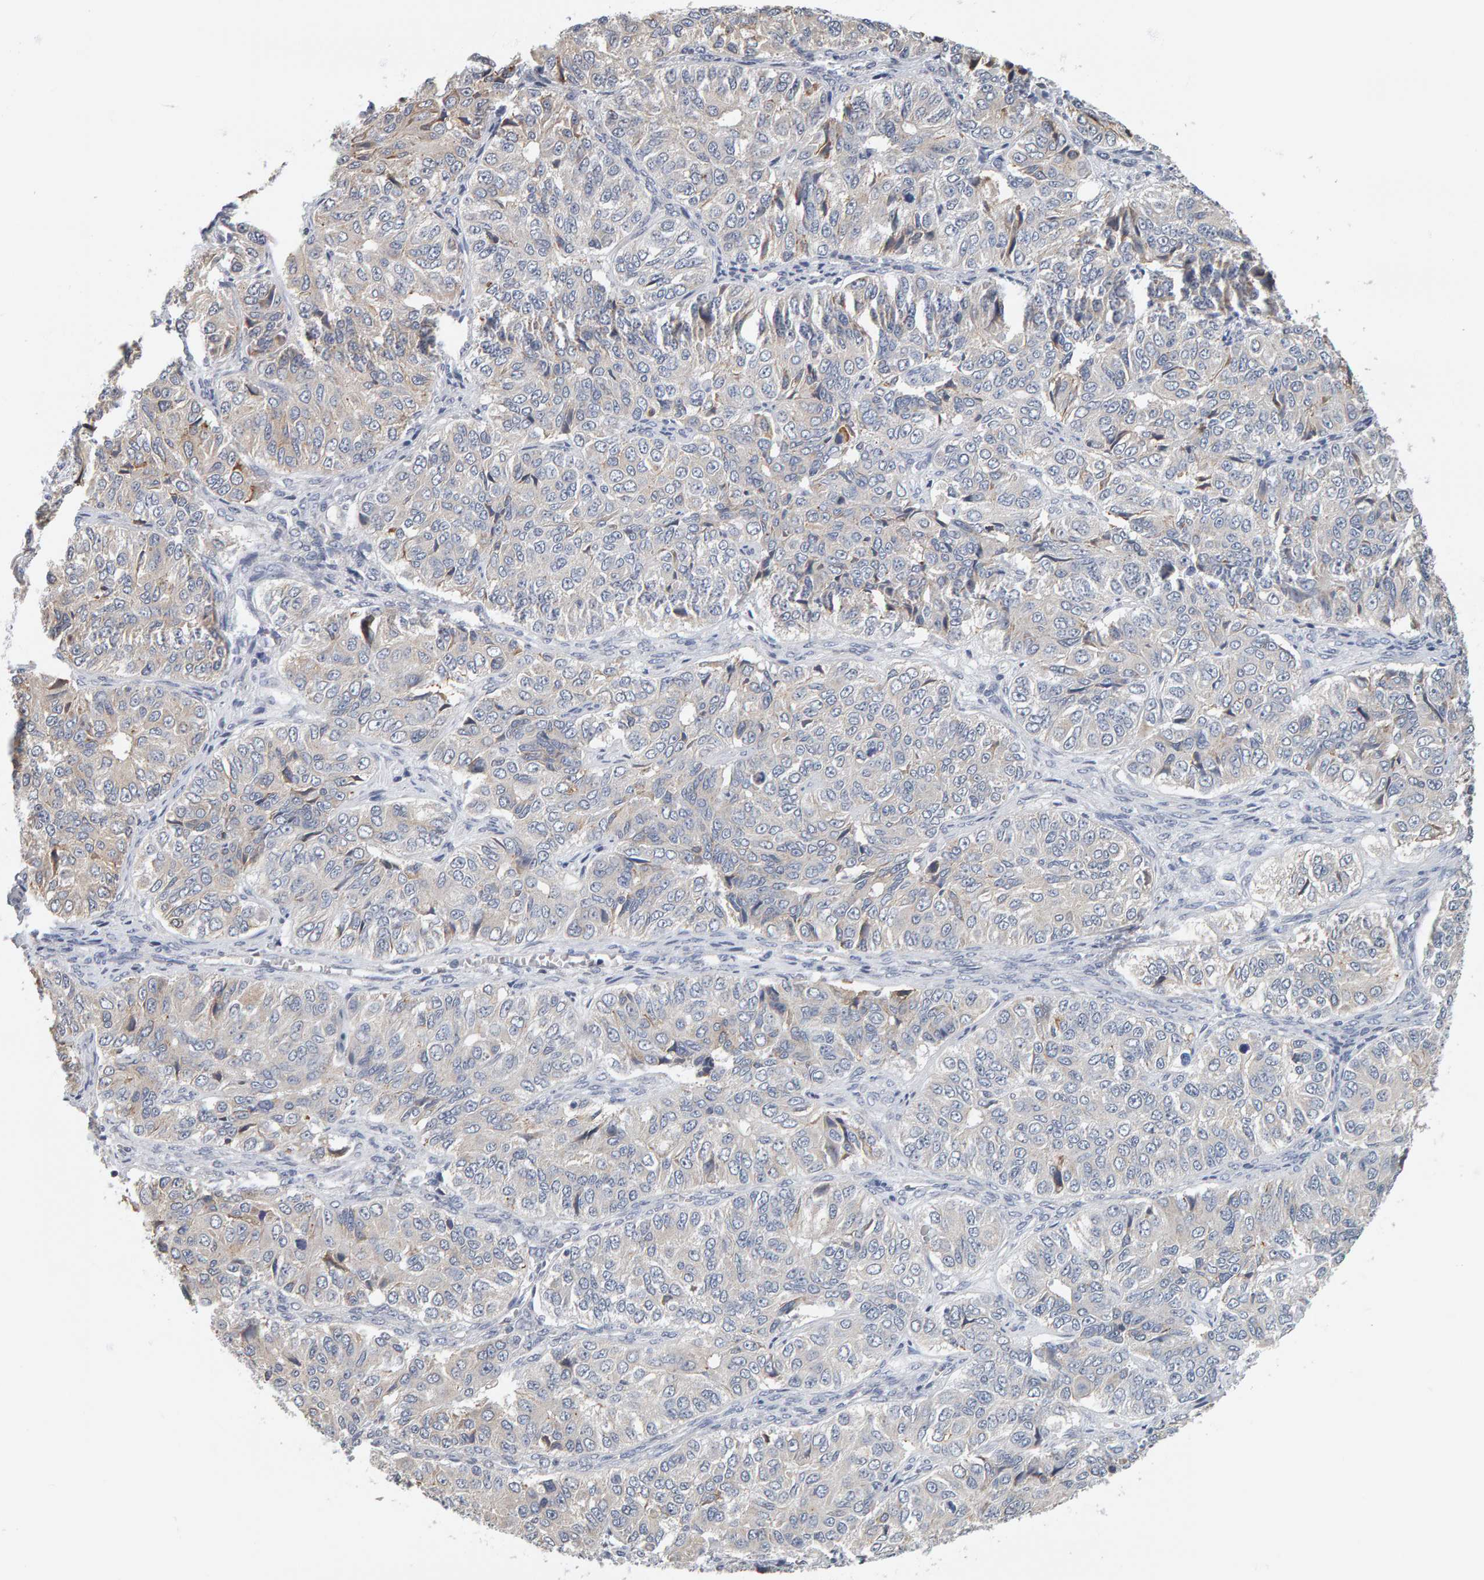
{"staining": {"intensity": "weak", "quantity": "<25%", "location": "cytoplasmic/membranous"}, "tissue": "ovarian cancer", "cell_type": "Tumor cells", "image_type": "cancer", "snomed": [{"axis": "morphology", "description": "Carcinoma, endometroid"}, {"axis": "topography", "description": "Ovary"}], "caption": "This is a histopathology image of IHC staining of ovarian cancer (endometroid carcinoma), which shows no expression in tumor cells.", "gene": "ADHFE1", "patient": {"sex": "female", "age": 51}}